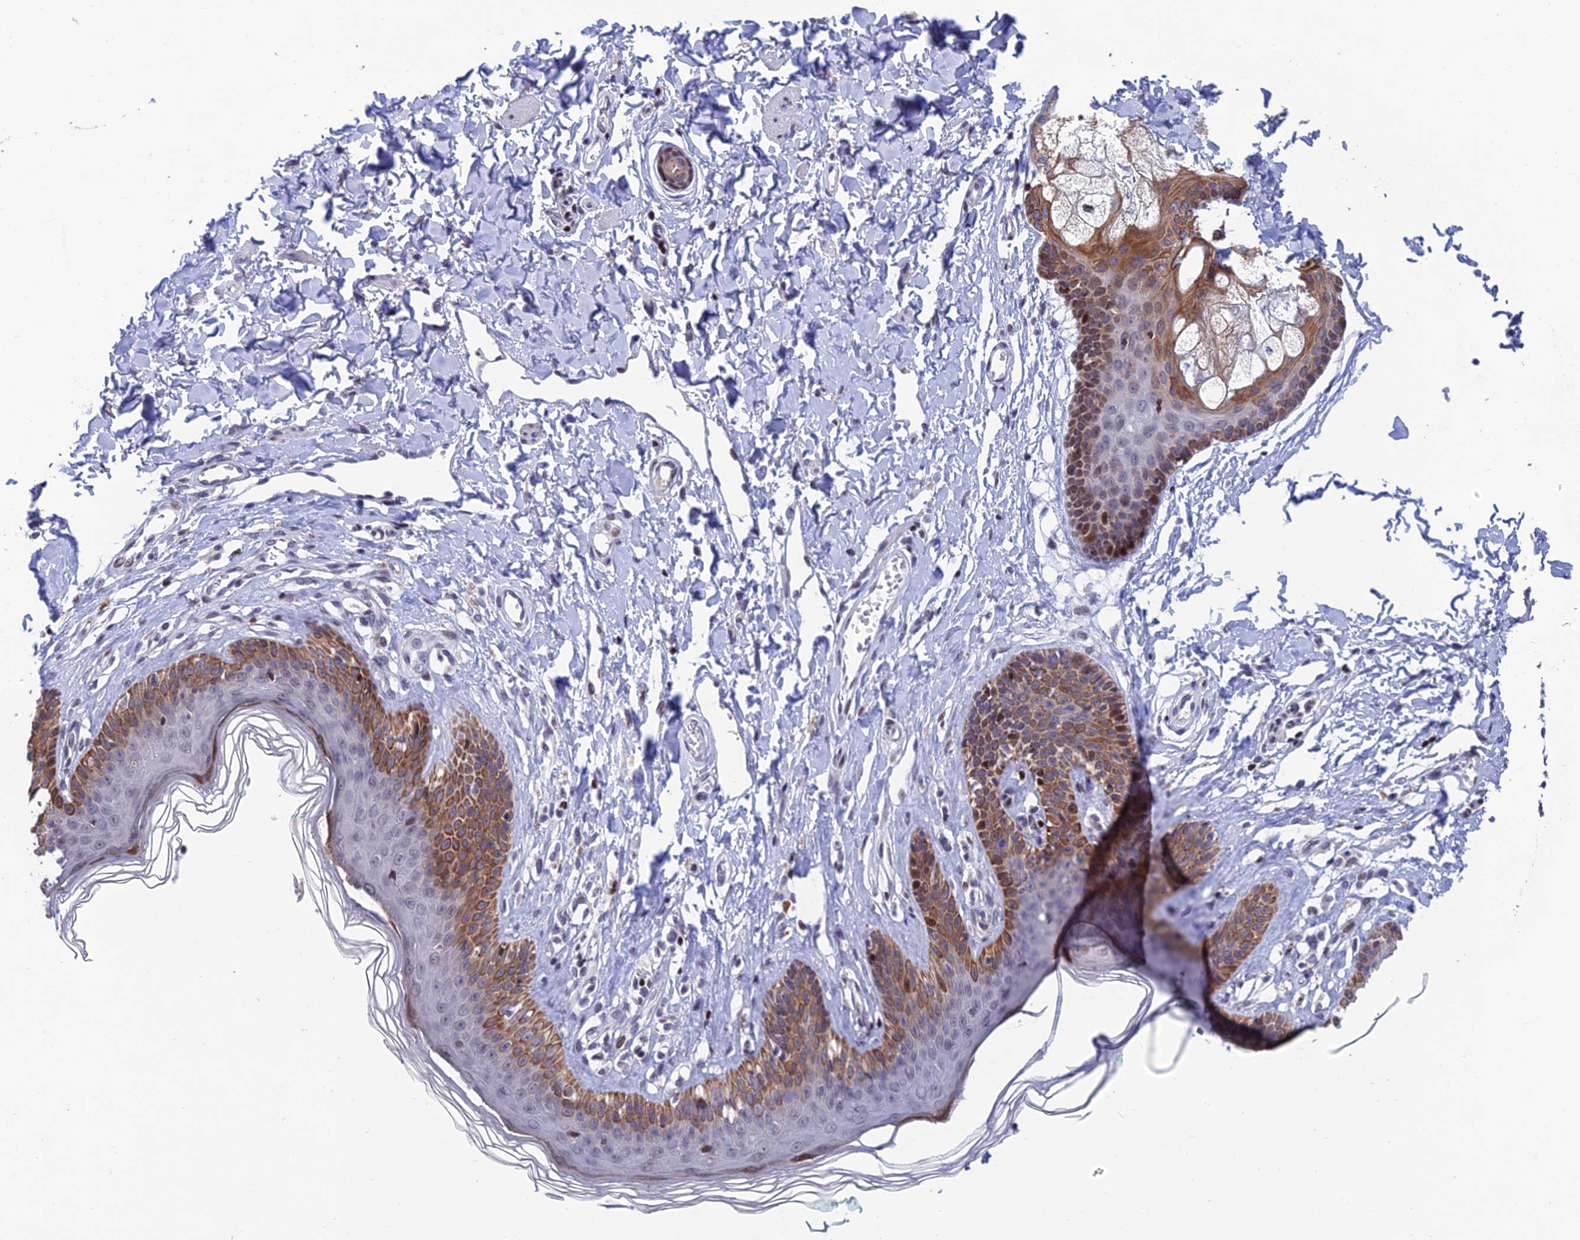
{"staining": {"intensity": "strong", "quantity": "25%-75%", "location": "cytoplasmic/membranous,nuclear"}, "tissue": "skin", "cell_type": "Epidermal cells", "image_type": "normal", "snomed": [{"axis": "morphology", "description": "Normal tissue, NOS"}, {"axis": "morphology", "description": "Squamous cell carcinoma, NOS"}, {"axis": "topography", "description": "Vulva"}], "caption": "Immunohistochemistry image of benign skin: skin stained using immunohistochemistry displays high levels of strong protein expression localized specifically in the cytoplasmic/membranous,nuclear of epidermal cells, appearing as a cytoplasmic/membranous,nuclear brown color.", "gene": "AFF3", "patient": {"sex": "female", "age": 85}}